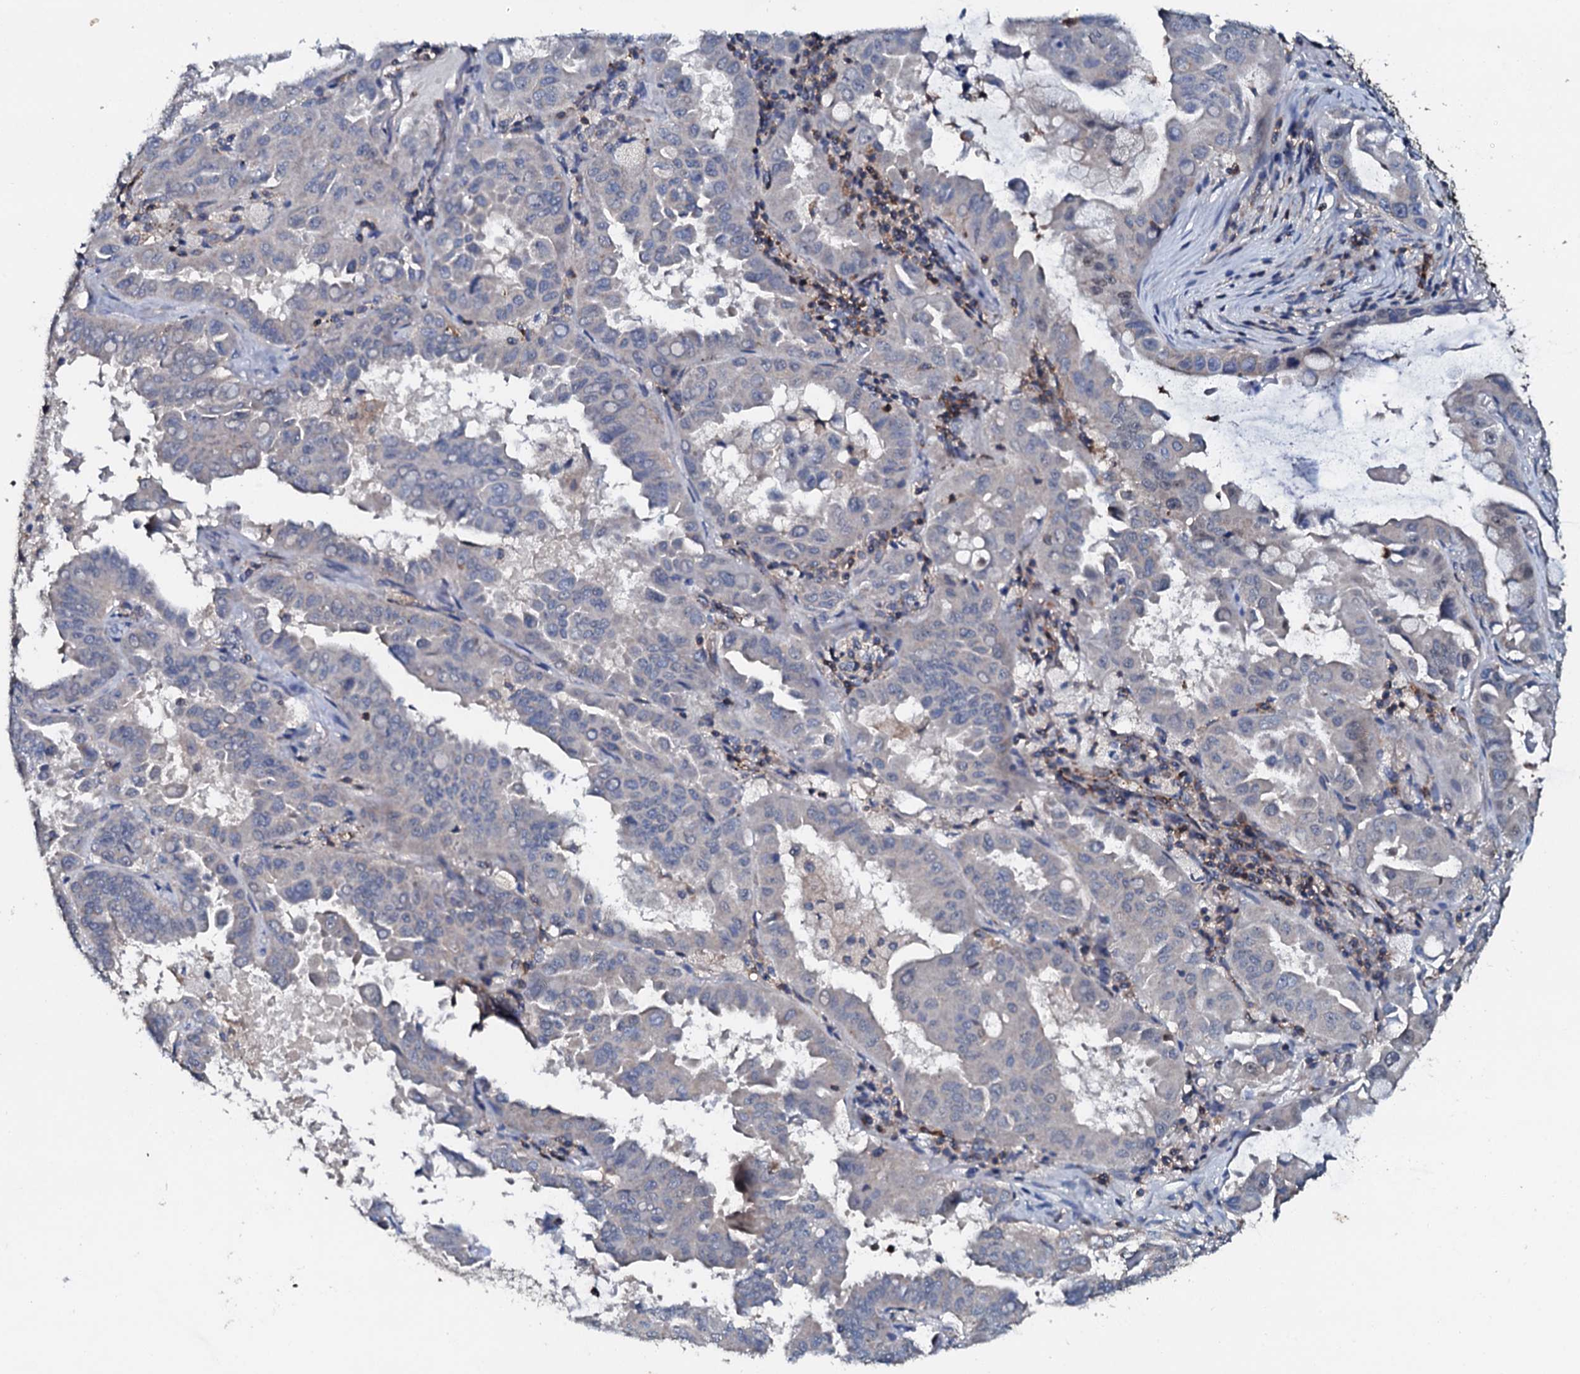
{"staining": {"intensity": "negative", "quantity": "none", "location": "none"}, "tissue": "lung cancer", "cell_type": "Tumor cells", "image_type": "cancer", "snomed": [{"axis": "morphology", "description": "Adenocarcinoma, NOS"}, {"axis": "topography", "description": "Lung"}], "caption": "A high-resolution micrograph shows immunohistochemistry staining of lung adenocarcinoma, which demonstrates no significant staining in tumor cells.", "gene": "GRK2", "patient": {"sex": "male", "age": 64}}